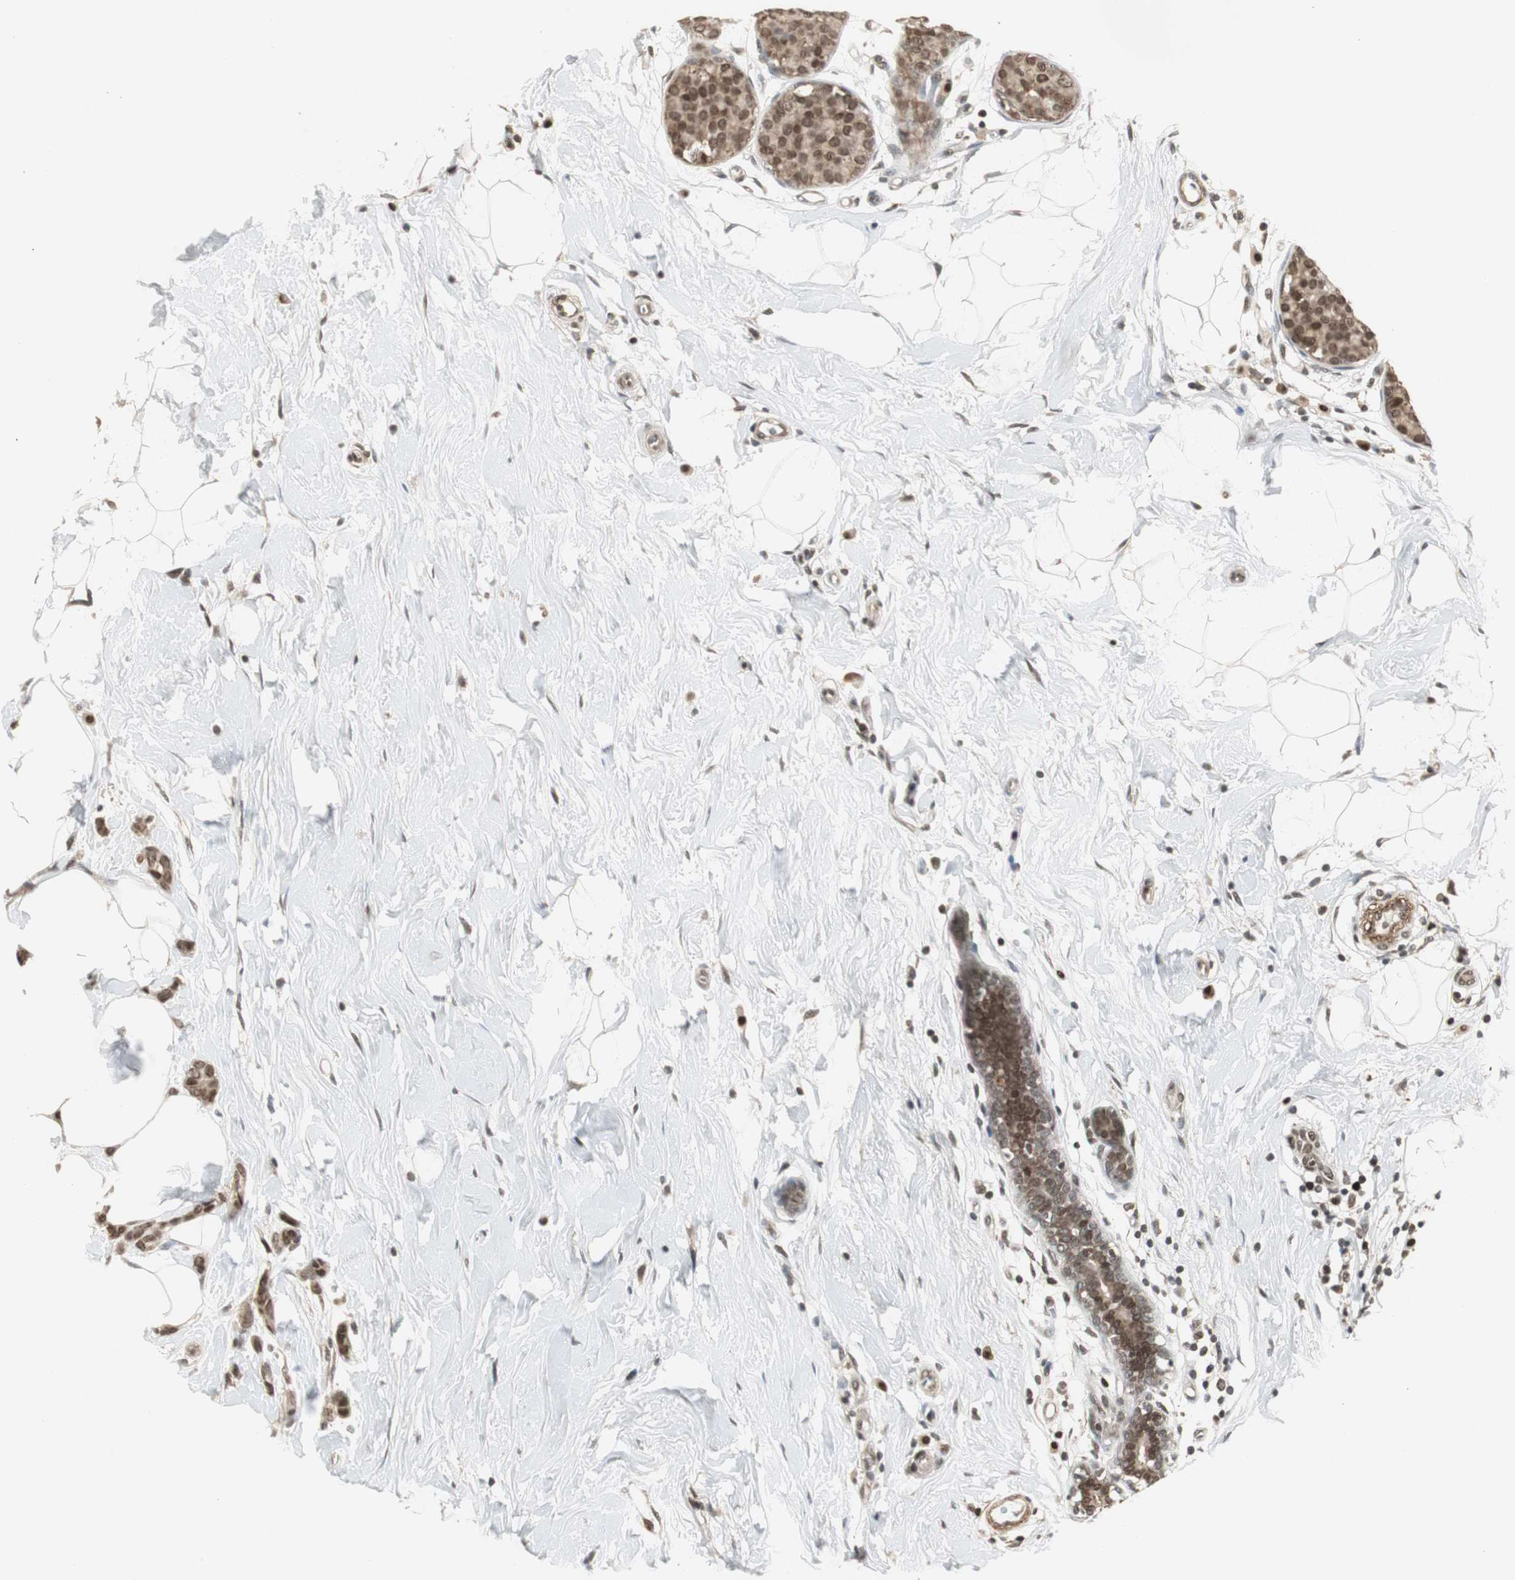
{"staining": {"intensity": "moderate", "quantity": ">75%", "location": "cytoplasmic/membranous,nuclear"}, "tissue": "breast cancer", "cell_type": "Tumor cells", "image_type": "cancer", "snomed": [{"axis": "morphology", "description": "Lobular carcinoma, in situ"}, {"axis": "morphology", "description": "Lobular carcinoma"}, {"axis": "topography", "description": "Breast"}], "caption": "IHC histopathology image of neoplastic tissue: breast cancer stained using IHC exhibits medium levels of moderate protein expression localized specifically in the cytoplasmic/membranous and nuclear of tumor cells, appearing as a cytoplasmic/membranous and nuclear brown color.", "gene": "MPG", "patient": {"sex": "female", "age": 41}}